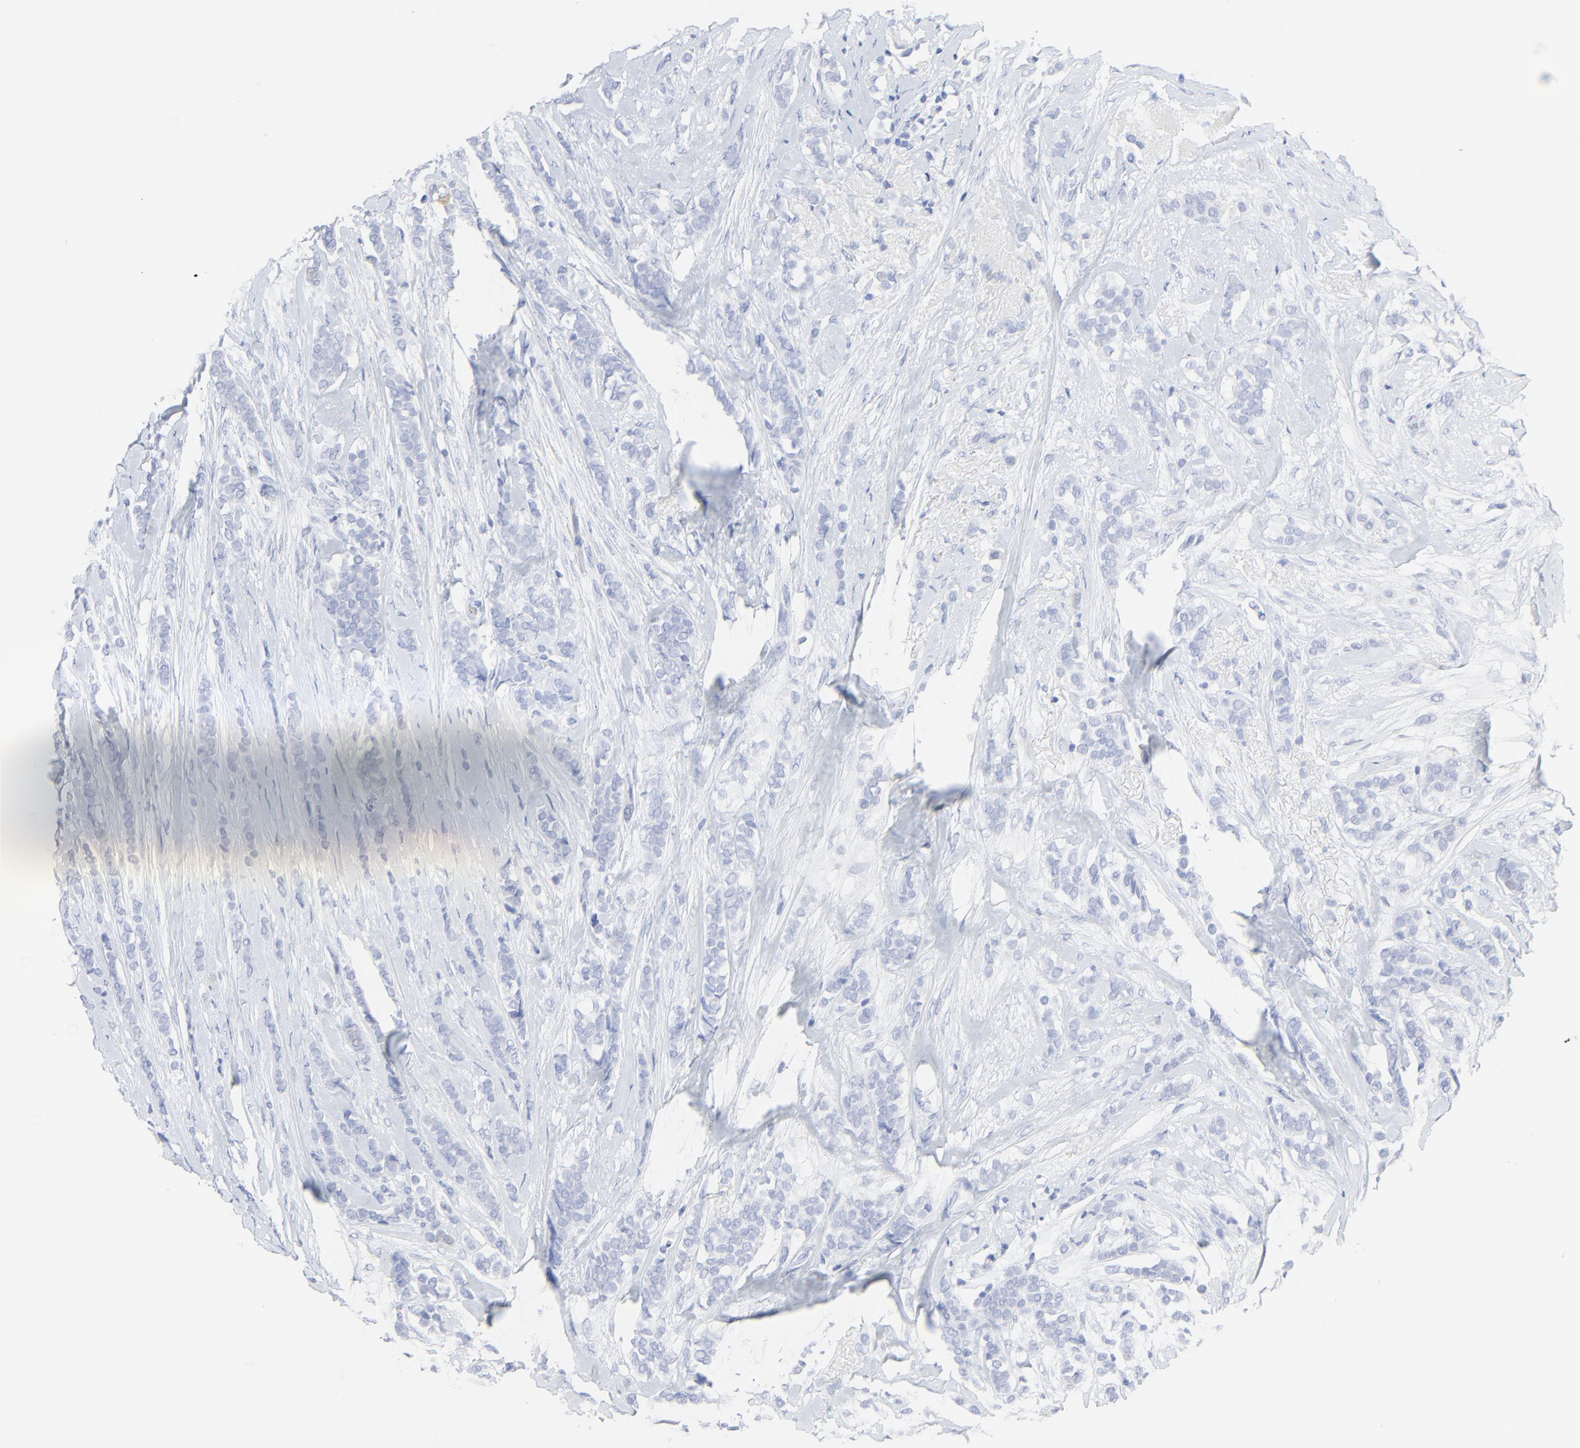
{"staining": {"intensity": "negative", "quantity": "none", "location": "none"}, "tissue": "breast cancer", "cell_type": "Tumor cells", "image_type": "cancer", "snomed": [{"axis": "morphology", "description": "Lobular carcinoma"}, {"axis": "topography", "description": "Breast"}], "caption": "The photomicrograph displays no significant staining in tumor cells of breast cancer (lobular carcinoma).", "gene": "LCN2", "patient": {"sex": "female", "age": 56}}